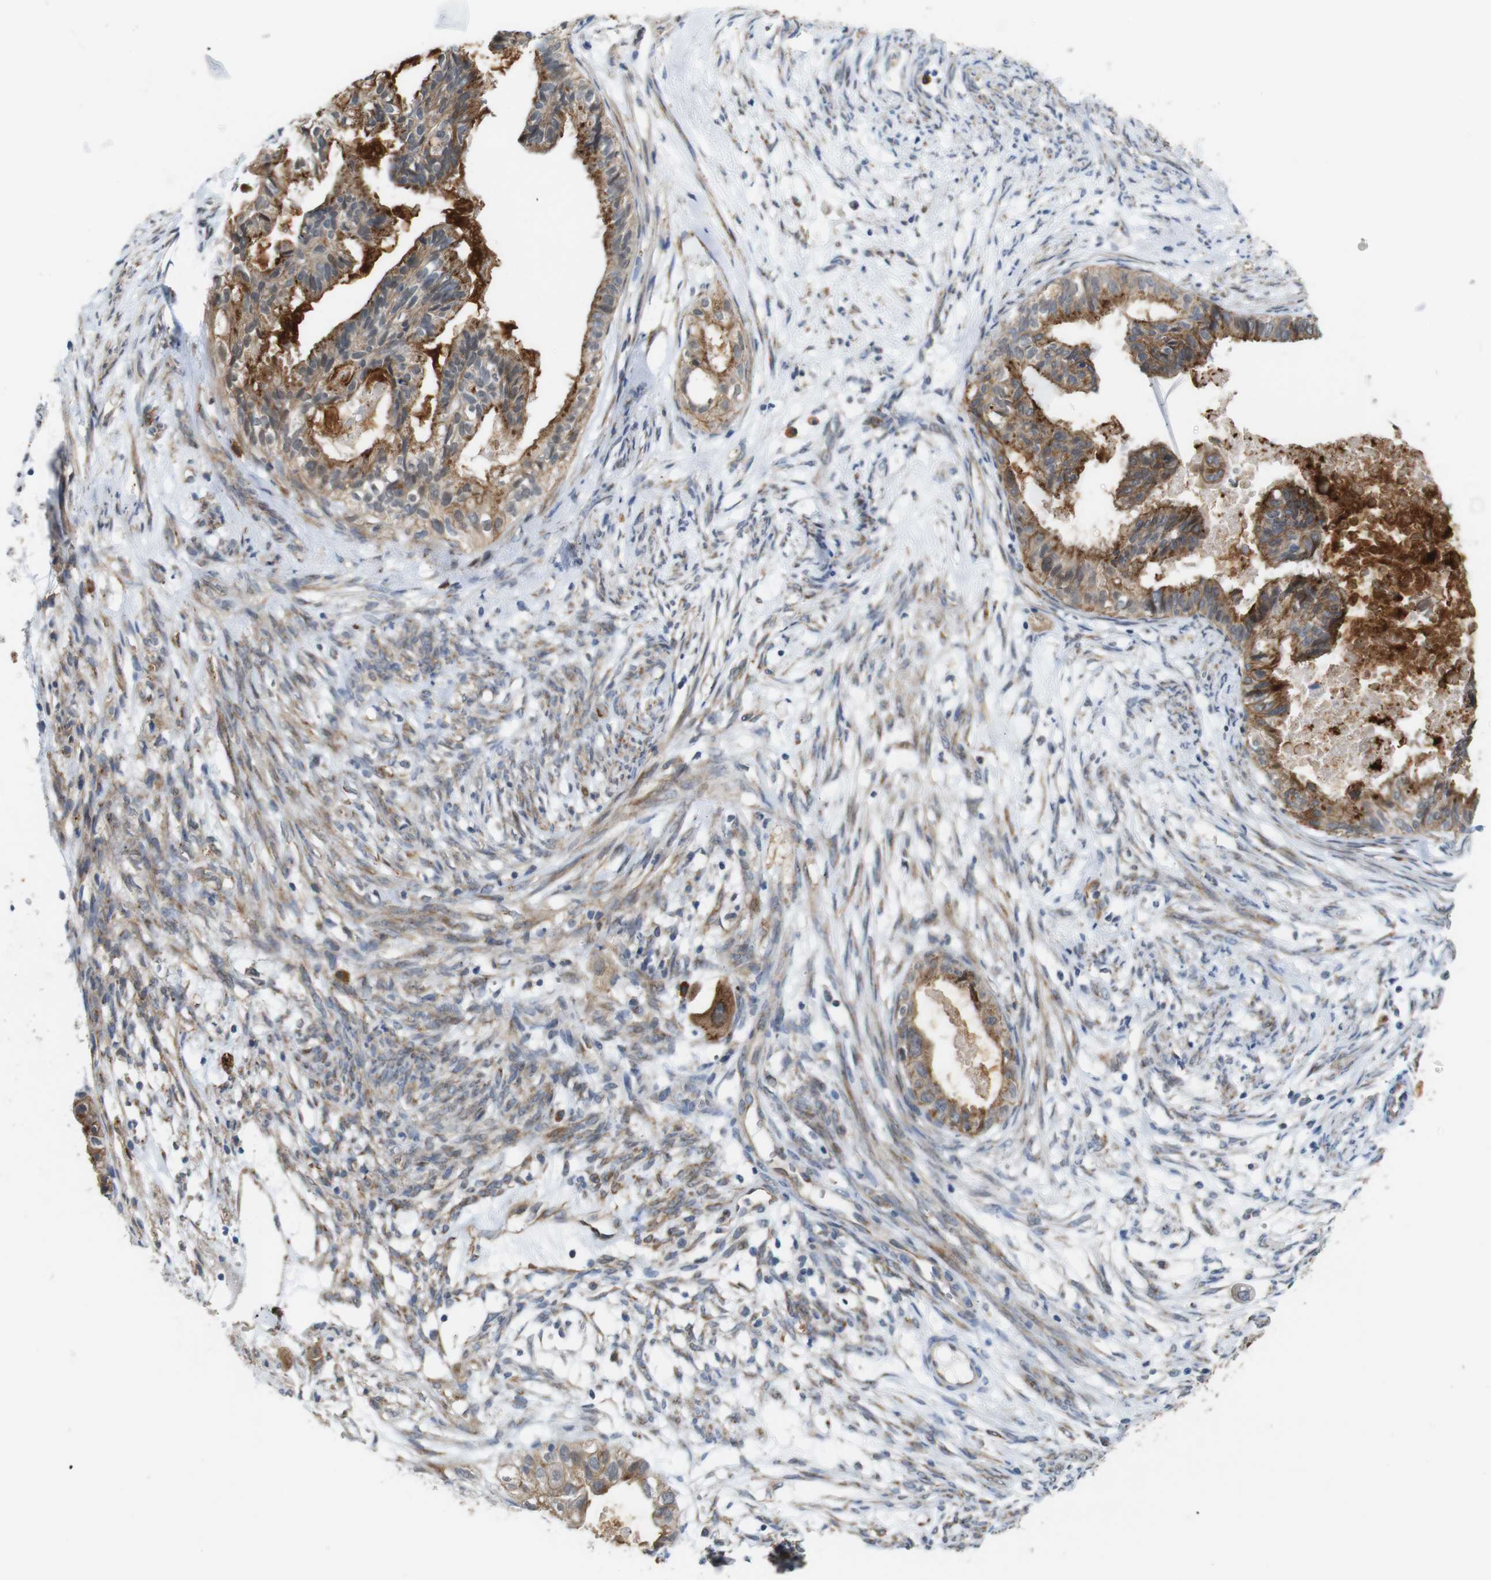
{"staining": {"intensity": "moderate", "quantity": ">75%", "location": "cytoplasmic/membranous"}, "tissue": "cervical cancer", "cell_type": "Tumor cells", "image_type": "cancer", "snomed": [{"axis": "morphology", "description": "Normal tissue, NOS"}, {"axis": "morphology", "description": "Adenocarcinoma, NOS"}, {"axis": "topography", "description": "Cervix"}, {"axis": "topography", "description": "Endometrium"}], "caption": "Immunohistochemistry of human cervical cancer demonstrates medium levels of moderate cytoplasmic/membranous staining in approximately >75% of tumor cells. The staining is performed using DAB brown chromogen to label protein expression. The nuclei are counter-stained blue using hematoxylin.", "gene": "EFCAB14", "patient": {"sex": "female", "age": 86}}